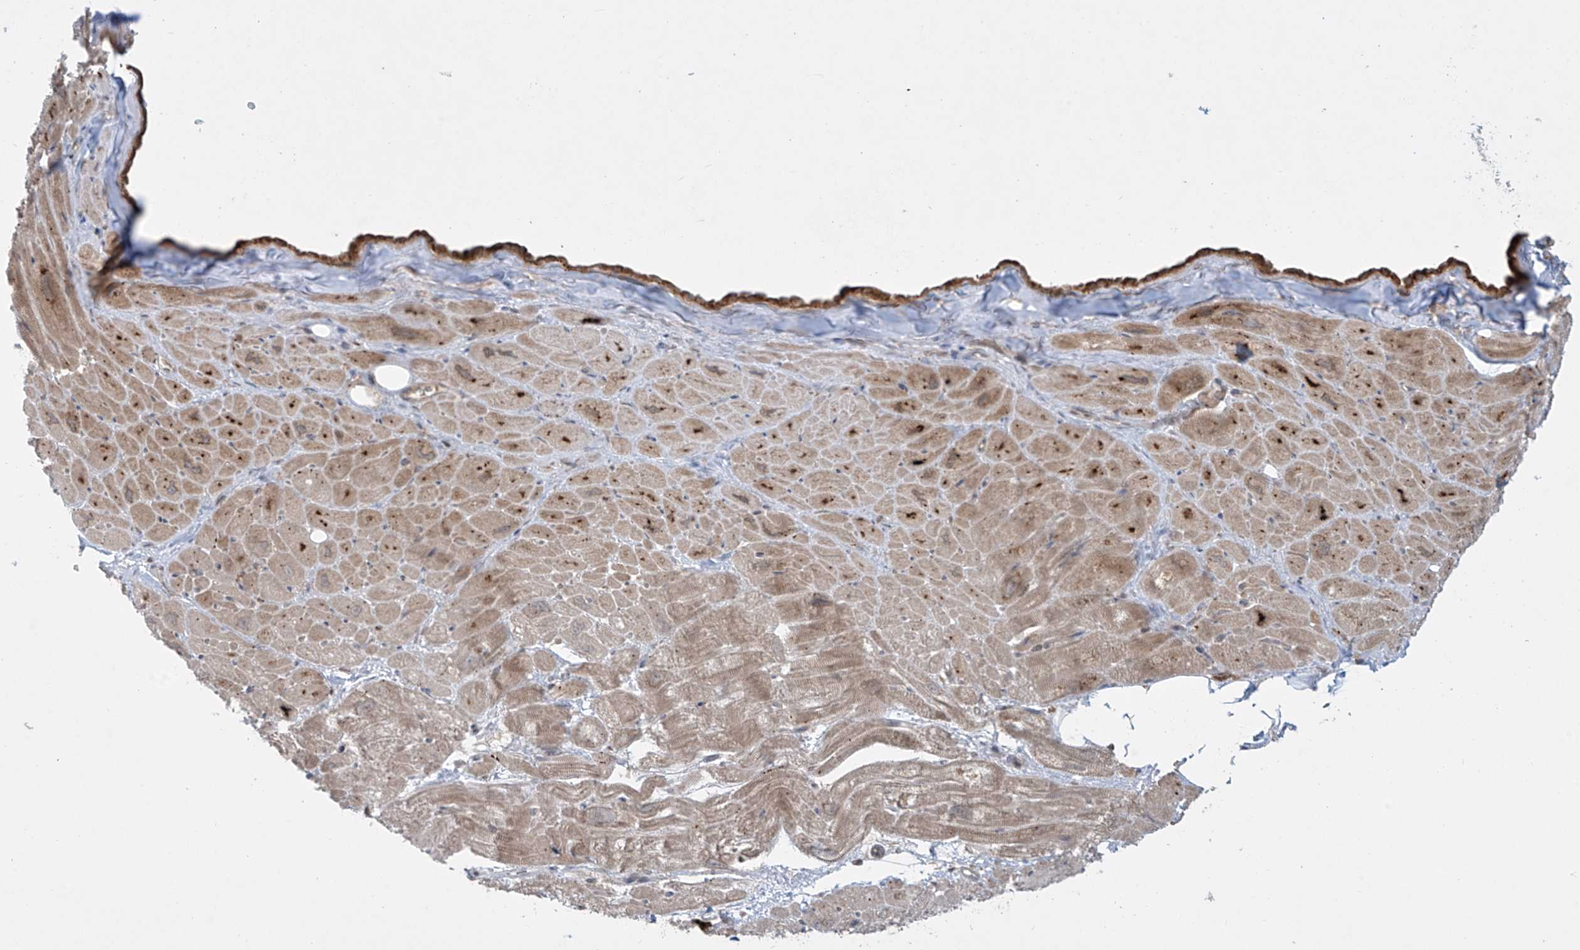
{"staining": {"intensity": "moderate", "quantity": ">75%", "location": "cytoplasmic/membranous"}, "tissue": "heart muscle", "cell_type": "Cardiomyocytes", "image_type": "normal", "snomed": [{"axis": "morphology", "description": "Normal tissue, NOS"}, {"axis": "topography", "description": "Heart"}], "caption": "IHC photomicrograph of unremarkable human heart muscle stained for a protein (brown), which reveals medium levels of moderate cytoplasmic/membranous positivity in about >75% of cardiomyocytes.", "gene": "PPAT", "patient": {"sex": "male", "age": 50}}